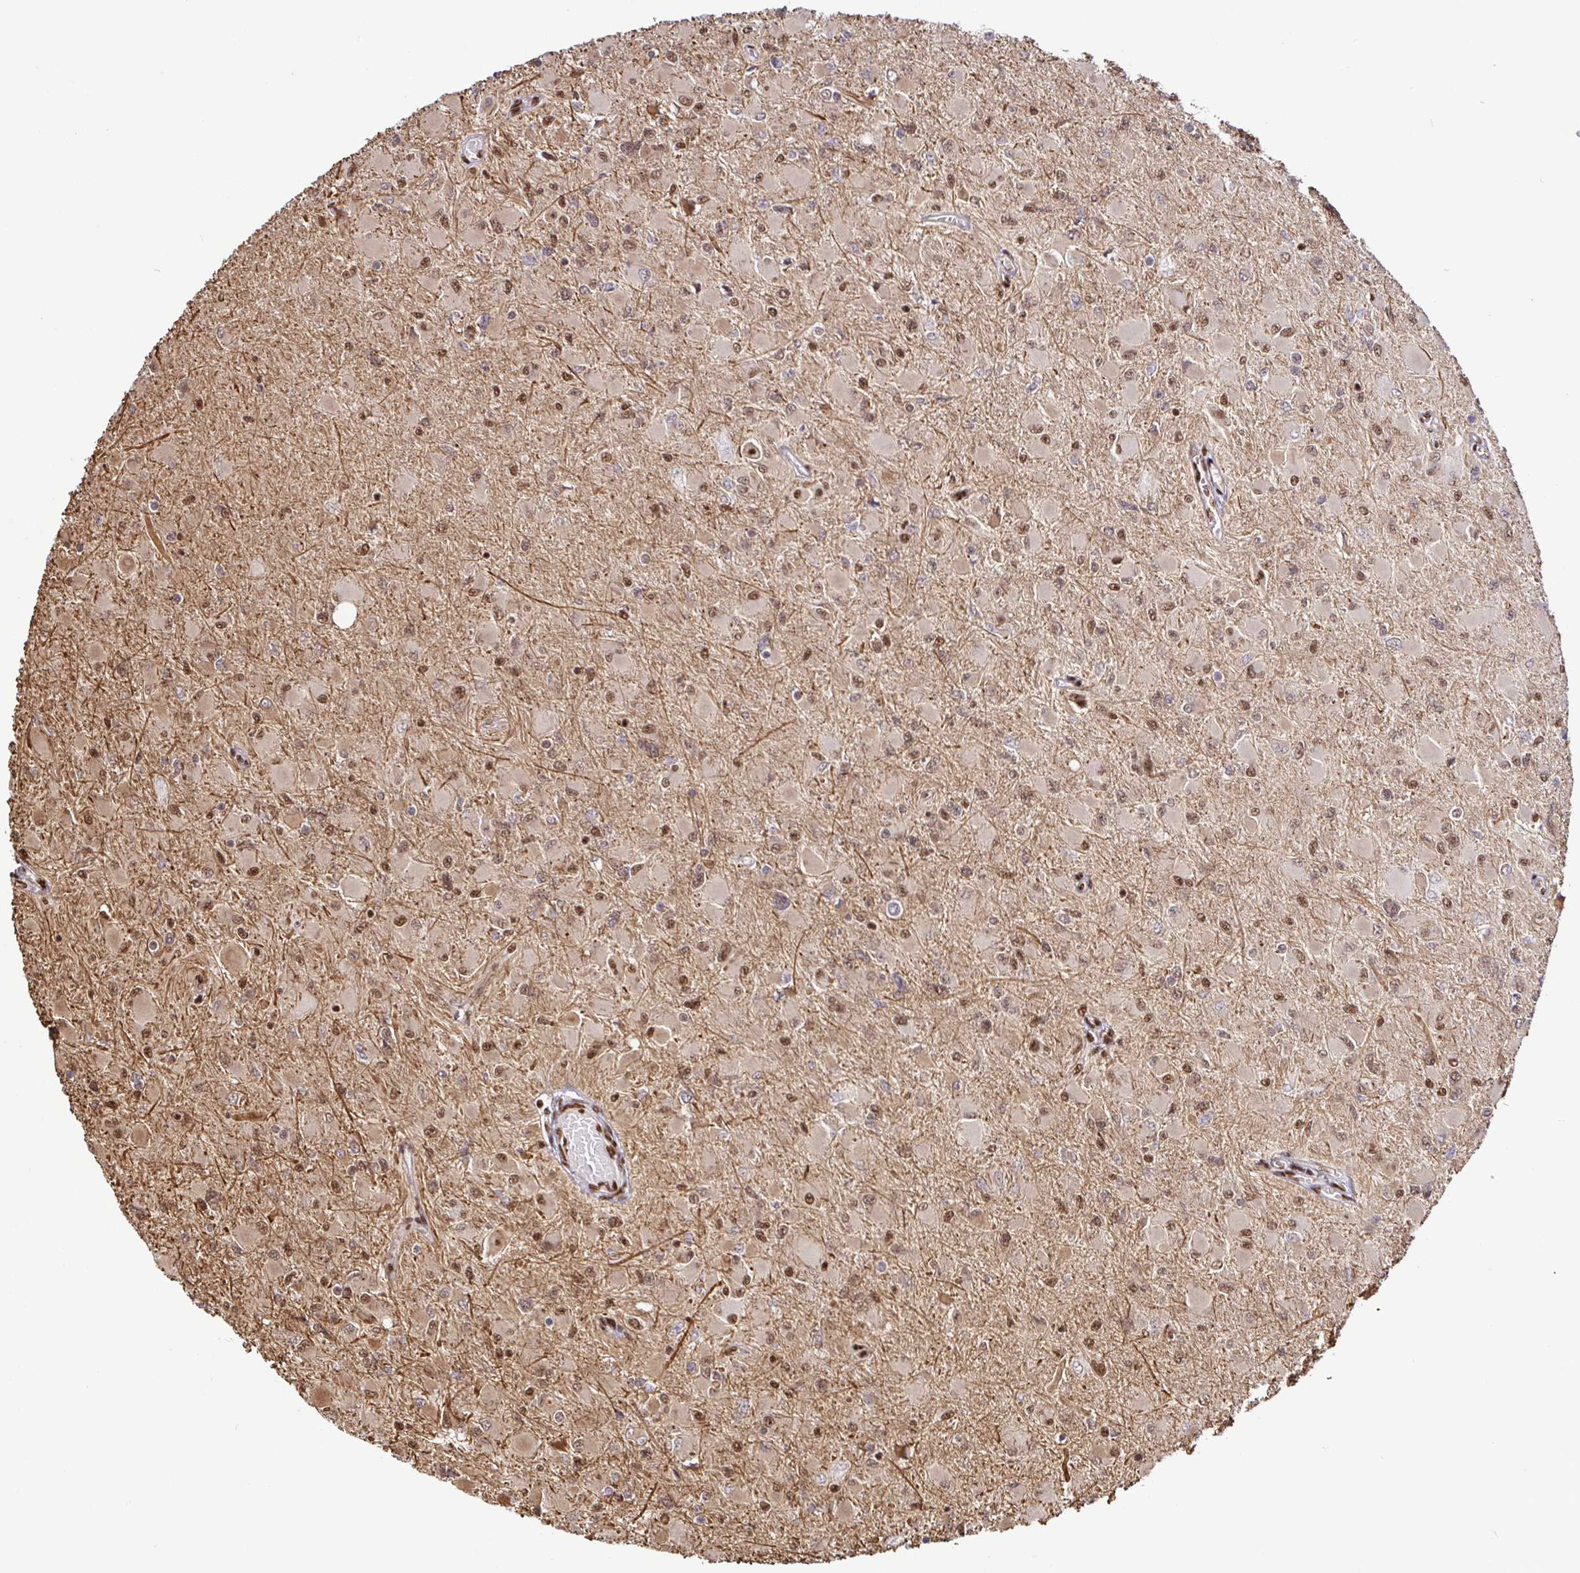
{"staining": {"intensity": "moderate", "quantity": ">75%", "location": "nuclear"}, "tissue": "glioma", "cell_type": "Tumor cells", "image_type": "cancer", "snomed": [{"axis": "morphology", "description": "Glioma, malignant, High grade"}, {"axis": "topography", "description": "Cerebral cortex"}], "caption": "Malignant glioma (high-grade) stained with a protein marker demonstrates moderate staining in tumor cells.", "gene": "SP3", "patient": {"sex": "female", "age": 36}}